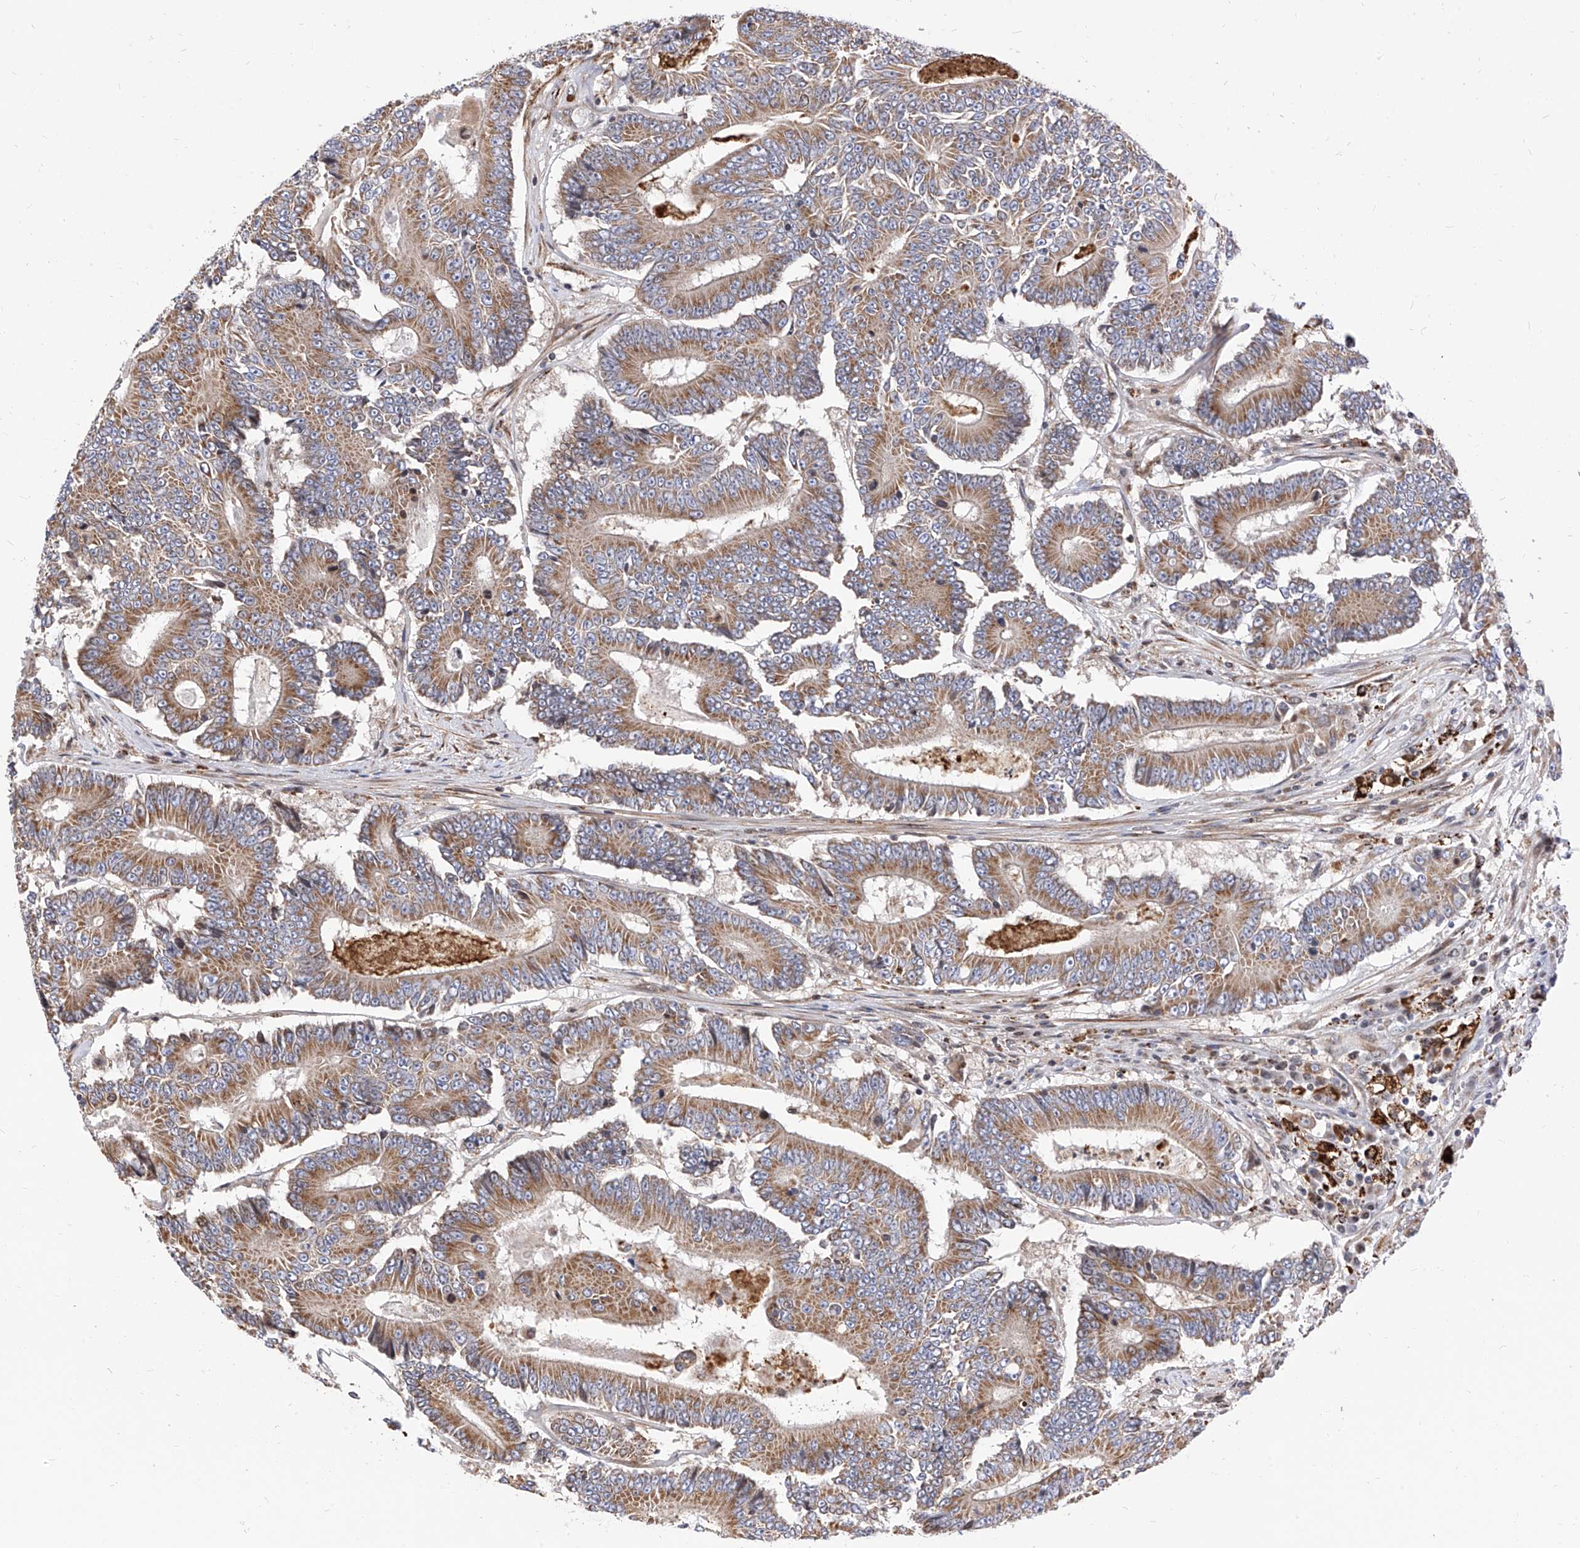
{"staining": {"intensity": "moderate", "quantity": ">75%", "location": "cytoplasmic/membranous"}, "tissue": "colorectal cancer", "cell_type": "Tumor cells", "image_type": "cancer", "snomed": [{"axis": "morphology", "description": "Adenocarcinoma, NOS"}, {"axis": "topography", "description": "Colon"}], "caption": "Brown immunohistochemical staining in adenocarcinoma (colorectal) demonstrates moderate cytoplasmic/membranous staining in approximately >75% of tumor cells. The staining is performed using DAB brown chromogen to label protein expression. The nuclei are counter-stained blue using hematoxylin.", "gene": "TTLL8", "patient": {"sex": "male", "age": 83}}